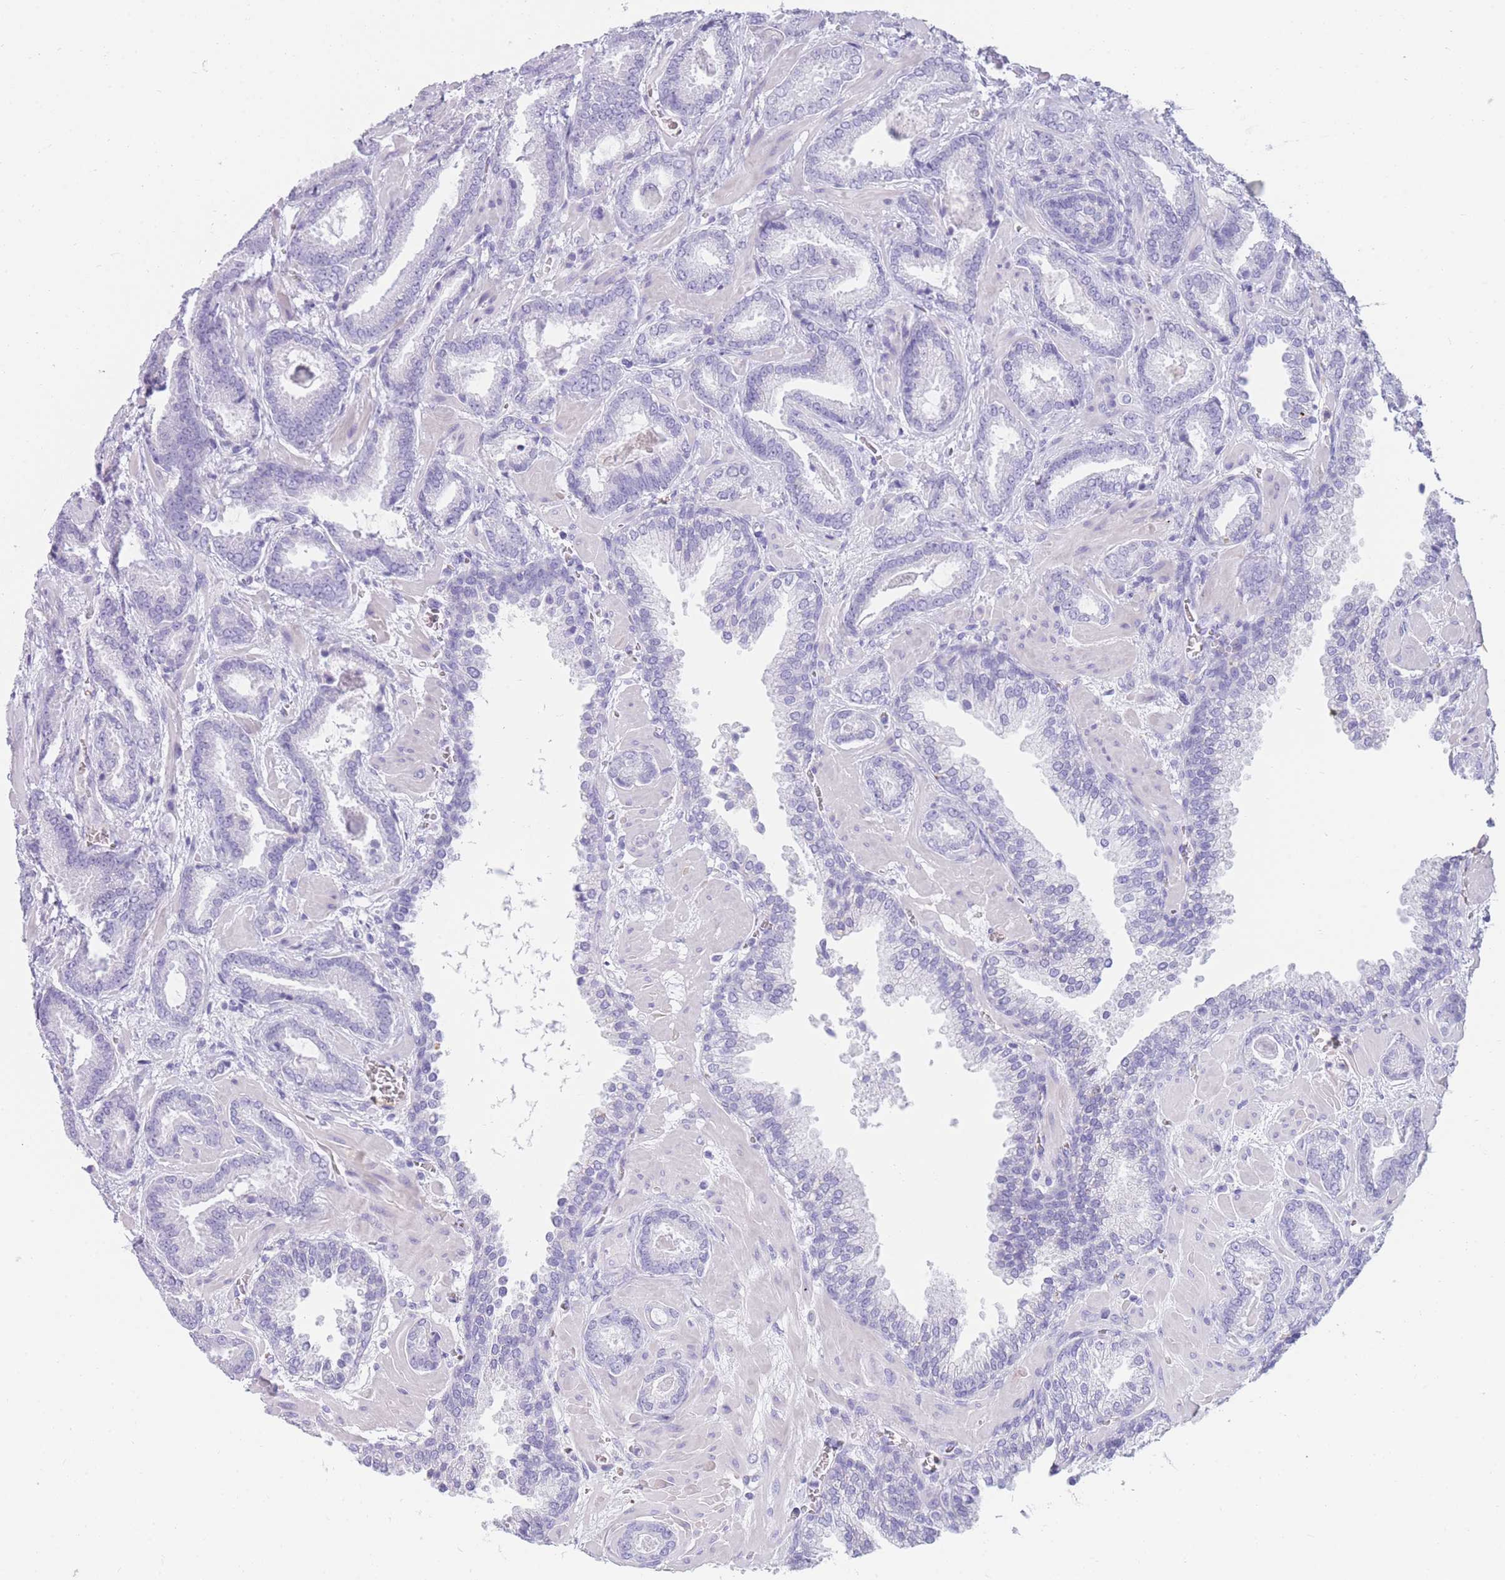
{"staining": {"intensity": "negative", "quantity": "none", "location": "none"}, "tissue": "prostate cancer", "cell_type": "Tumor cells", "image_type": "cancer", "snomed": [{"axis": "morphology", "description": "Adenocarcinoma, Low grade"}, {"axis": "topography", "description": "Prostate"}], "caption": "An image of adenocarcinoma (low-grade) (prostate) stained for a protein demonstrates no brown staining in tumor cells. The staining was performed using DAB (3,3'-diaminobenzidine) to visualize the protein expression in brown, while the nuclei were stained in blue with hematoxylin (Magnification: 20x).", "gene": "TNFSF11", "patient": {"sex": "male", "age": 62}}